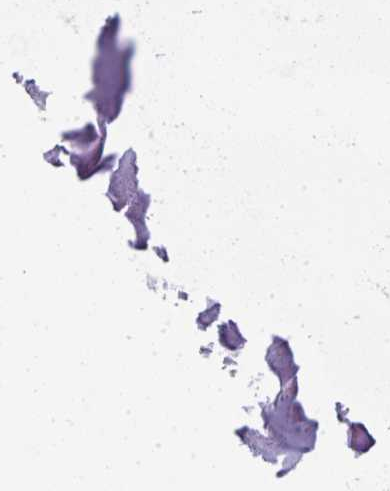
{"staining": {"intensity": "negative", "quantity": "none", "location": "none"}, "tissue": "adipose tissue", "cell_type": "Adipocytes", "image_type": "normal", "snomed": [{"axis": "morphology", "description": "Normal tissue, NOS"}, {"axis": "topography", "description": "Cartilage tissue"}, {"axis": "topography", "description": "Bronchus"}], "caption": "Photomicrograph shows no protein positivity in adipocytes of benign adipose tissue. (Immunohistochemistry (ihc), brightfield microscopy, high magnification).", "gene": "SULF1", "patient": {"sex": "male", "age": 64}}